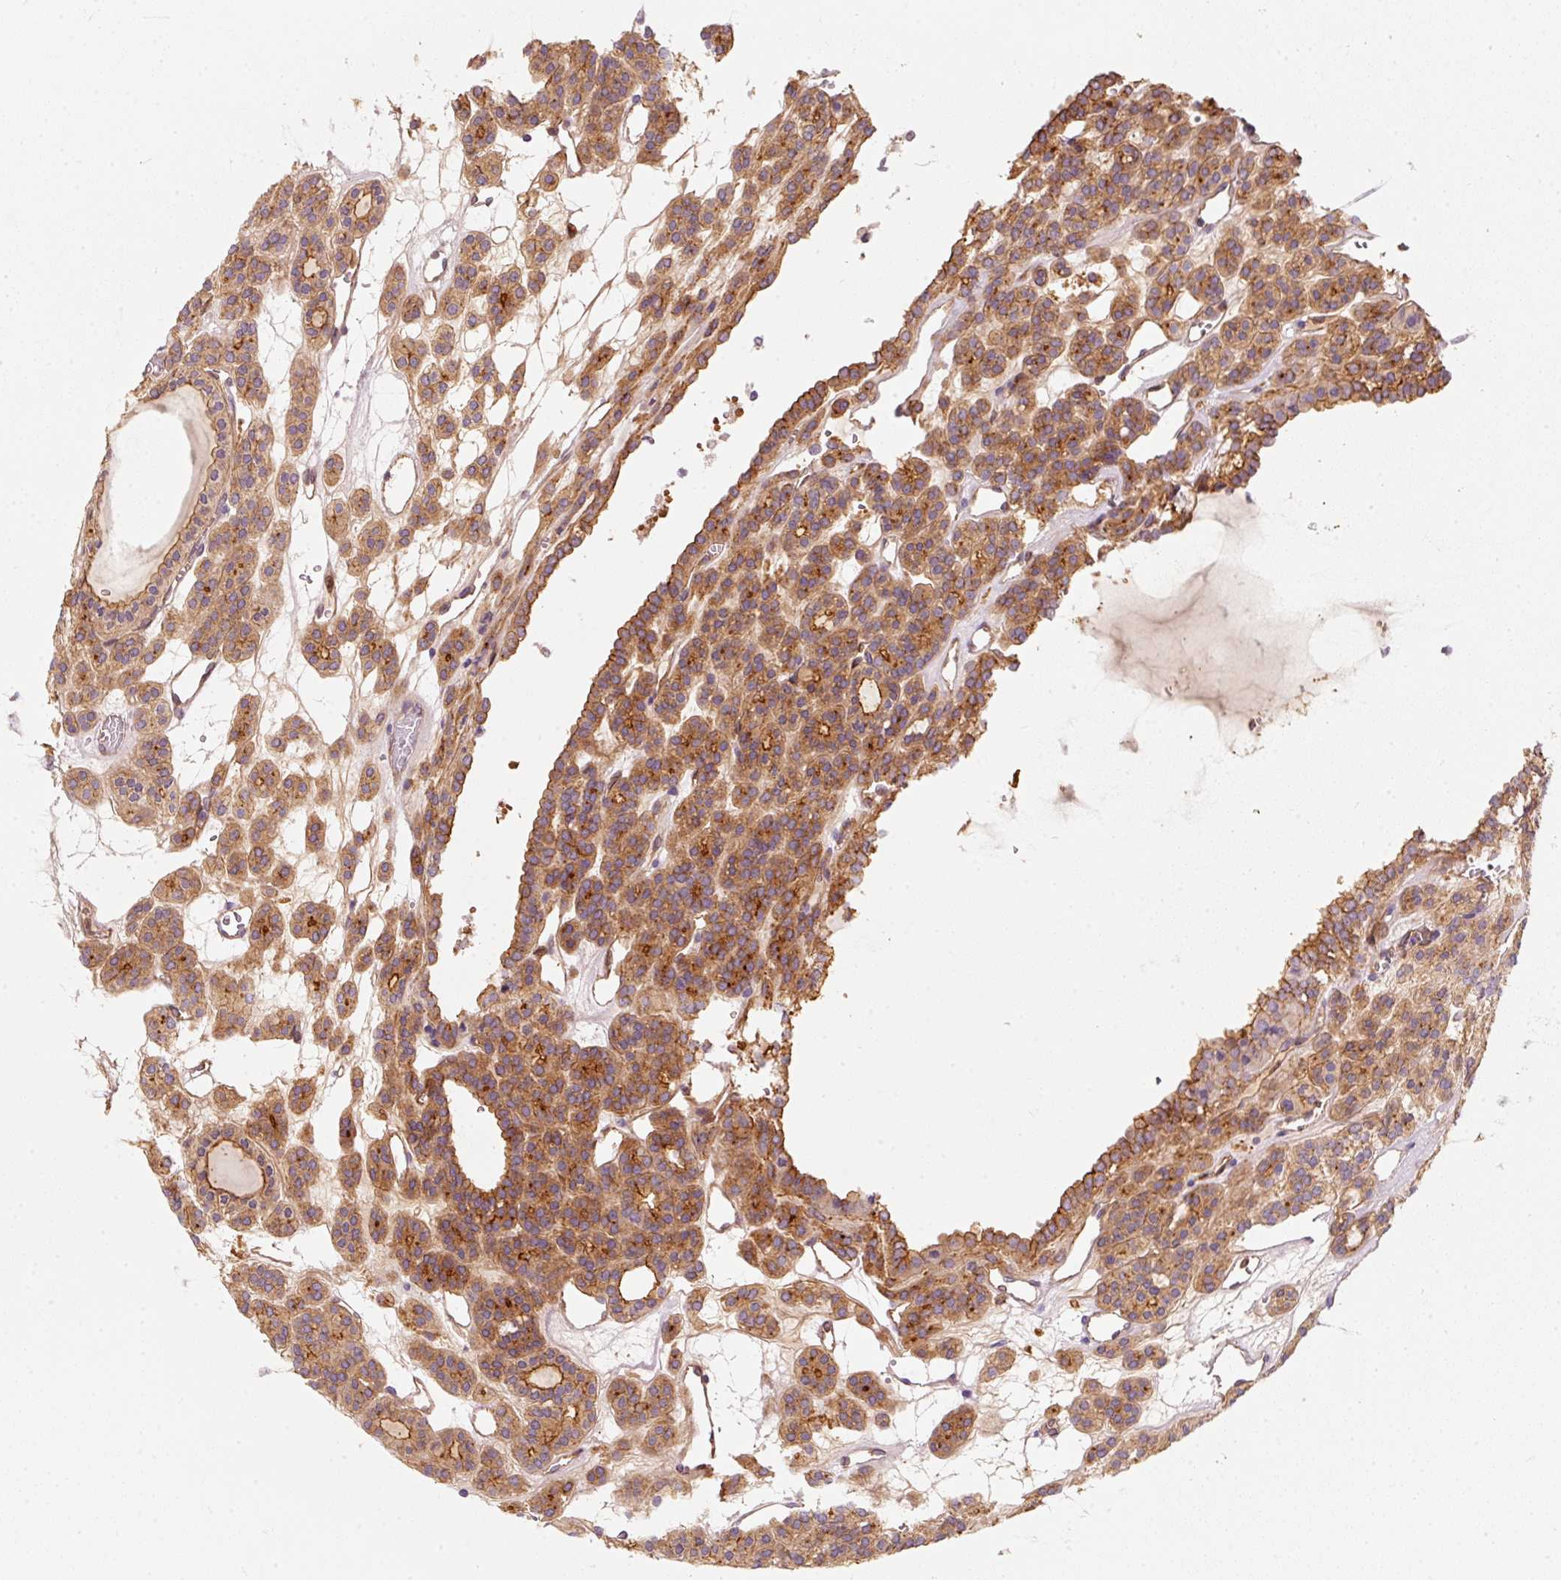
{"staining": {"intensity": "moderate", "quantity": ">75%", "location": "cytoplasmic/membranous"}, "tissue": "thyroid cancer", "cell_type": "Tumor cells", "image_type": "cancer", "snomed": [{"axis": "morphology", "description": "Follicular adenoma carcinoma, NOS"}, {"axis": "topography", "description": "Thyroid gland"}], "caption": "Tumor cells demonstrate moderate cytoplasmic/membranous staining in about >75% of cells in follicular adenoma carcinoma (thyroid).", "gene": "IQGAP2", "patient": {"sex": "female", "age": 63}}